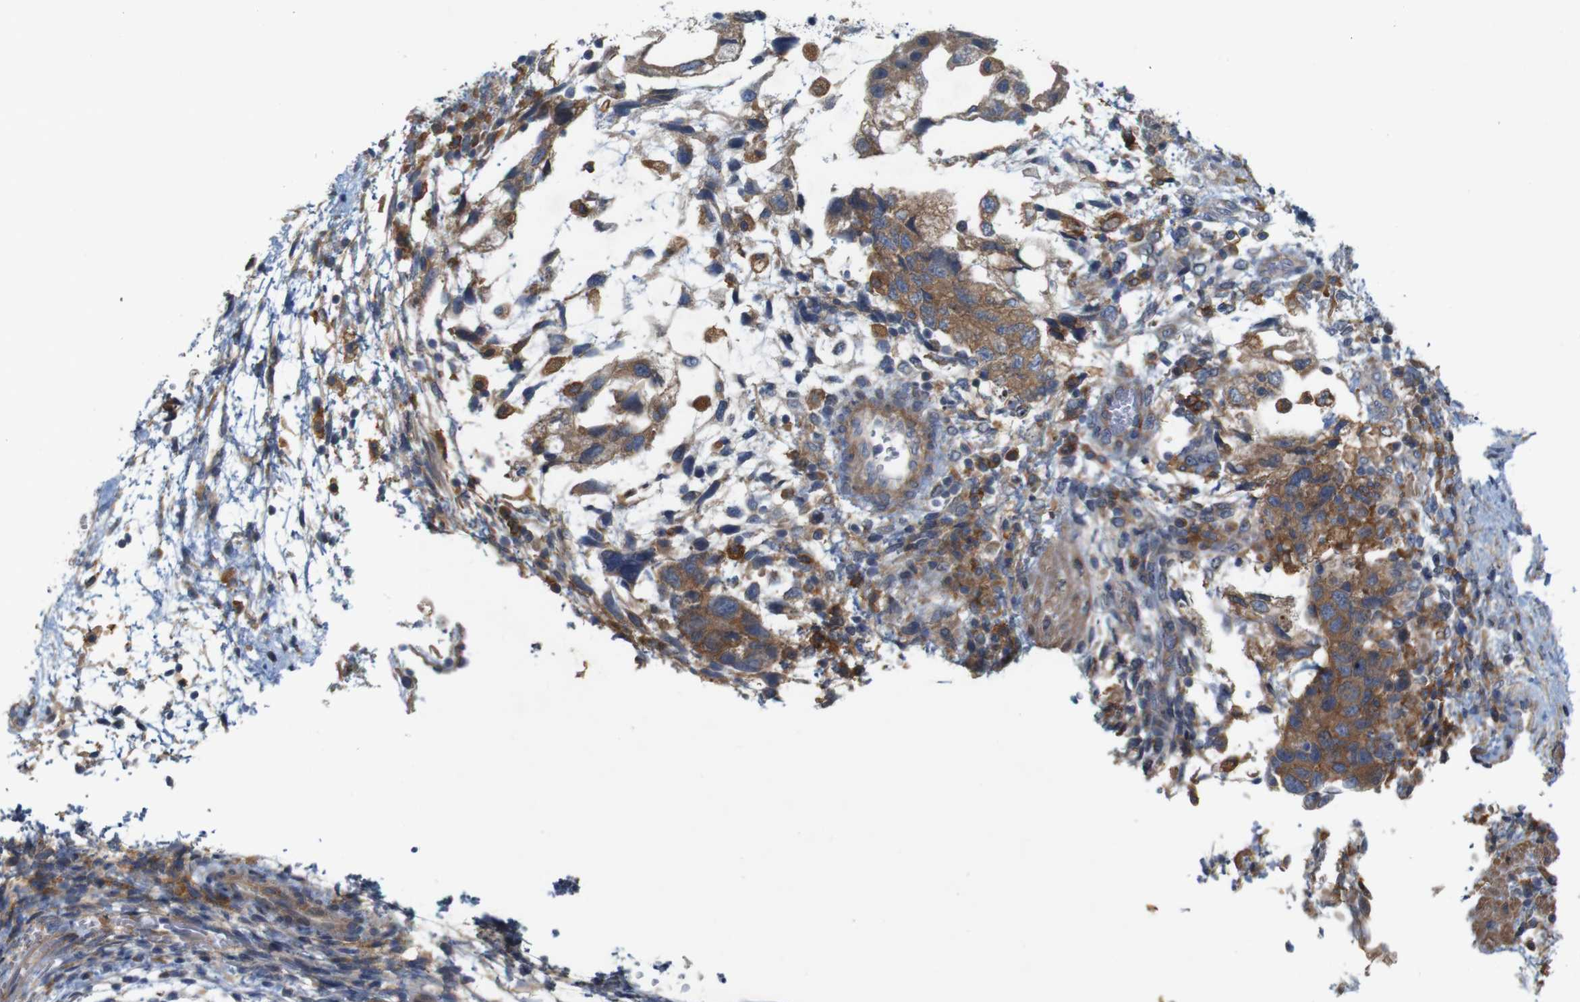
{"staining": {"intensity": "moderate", "quantity": ">75%", "location": "cytoplasmic/membranous"}, "tissue": "testis cancer", "cell_type": "Tumor cells", "image_type": "cancer", "snomed": [{"axis": "morphology", "description": "Carcinoma, Embryonal, NOS"}, {"axis": "topography", "description": "Testis"}], "caption": "The immunohistochemical stain shows moderate cytoplasmic/membranous staining in tumor cells of embryonal carcinoma (testis) tissue.", "gene": "SIGLEC8", "patient": {"sex": "male", "age": 36}}